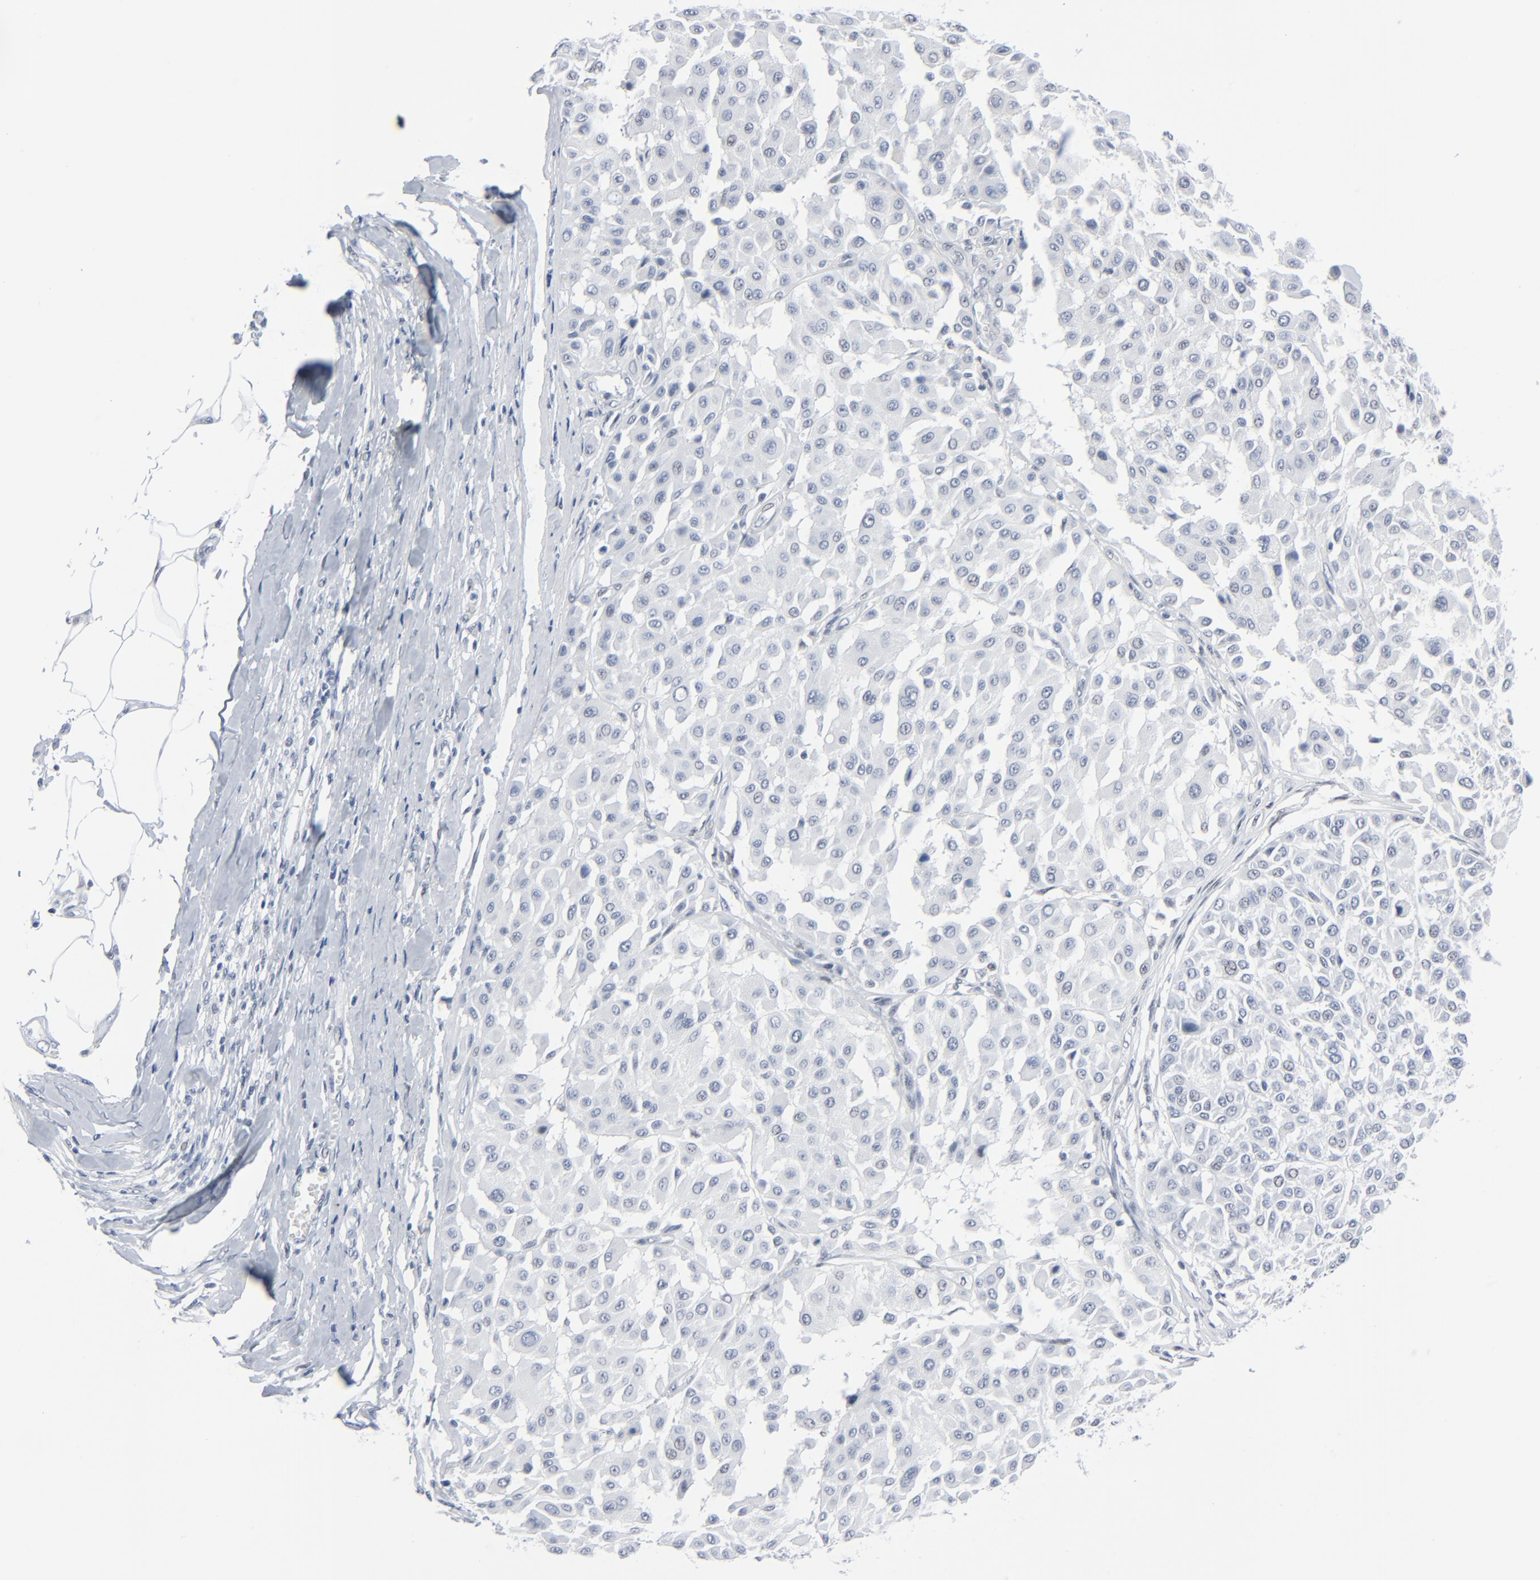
{"staining": {"intensity": "negative", "quantity": "none", "location": "none"}, "tissue": "melanoma", "cell_type": "Tumor cells", "image_type": "cancer", "snomed": [{"axis": "morphology", "description": "Malignant melanoma, Metastatic site"}, {"axis": "topography", "description": "Soft tissue"}], "caption": "Tumor cells are negative for brown protein staining in melanoma. (Brightfield microscopy of DAB (3,3'-diaminobenzidine) immunohistochemistry at high magnification).", "gene": "SIRT1", "patient": {"sex": "male", "age": 41}}